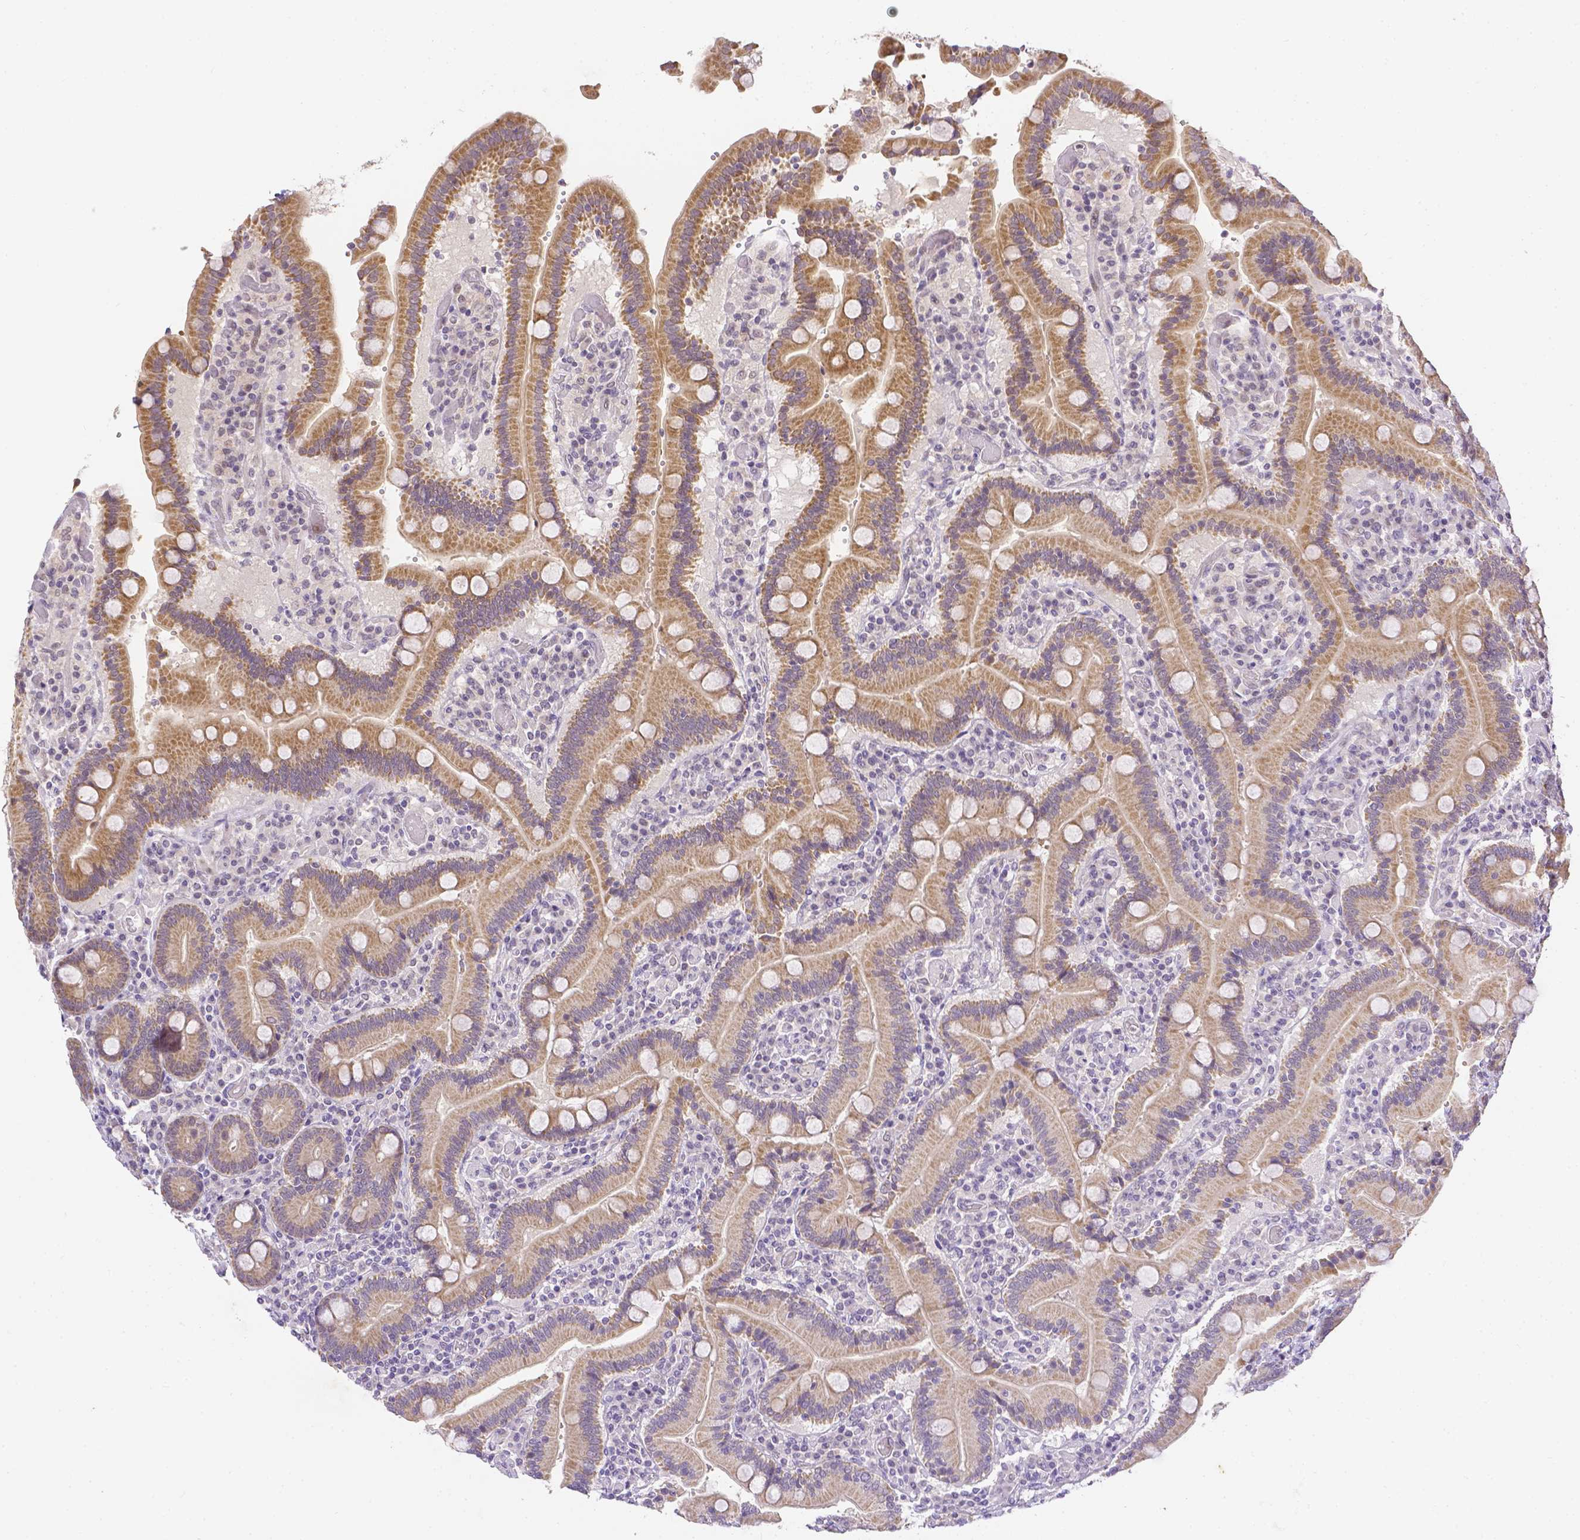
{"staining": {"intensity": "moderate", "quantity": ">75%", "location": "cytoplasmic/membranous"}, "tissue": "duodenum", "cell_type": "Glandular cells", "image_type": "normal", "snomed": [{"axis": "morphology", "description": "Normal tissue, NOS"}, {"axis": "topography", "description": "Duodenum"}], "caption": "A brown stain highlights moderate cytoplasmic/membranous staining of a protein in glandular cells of unremarkable duodenum.", "gene": "ZNF280B", "patient": {"sex": "female", "age": 62}}